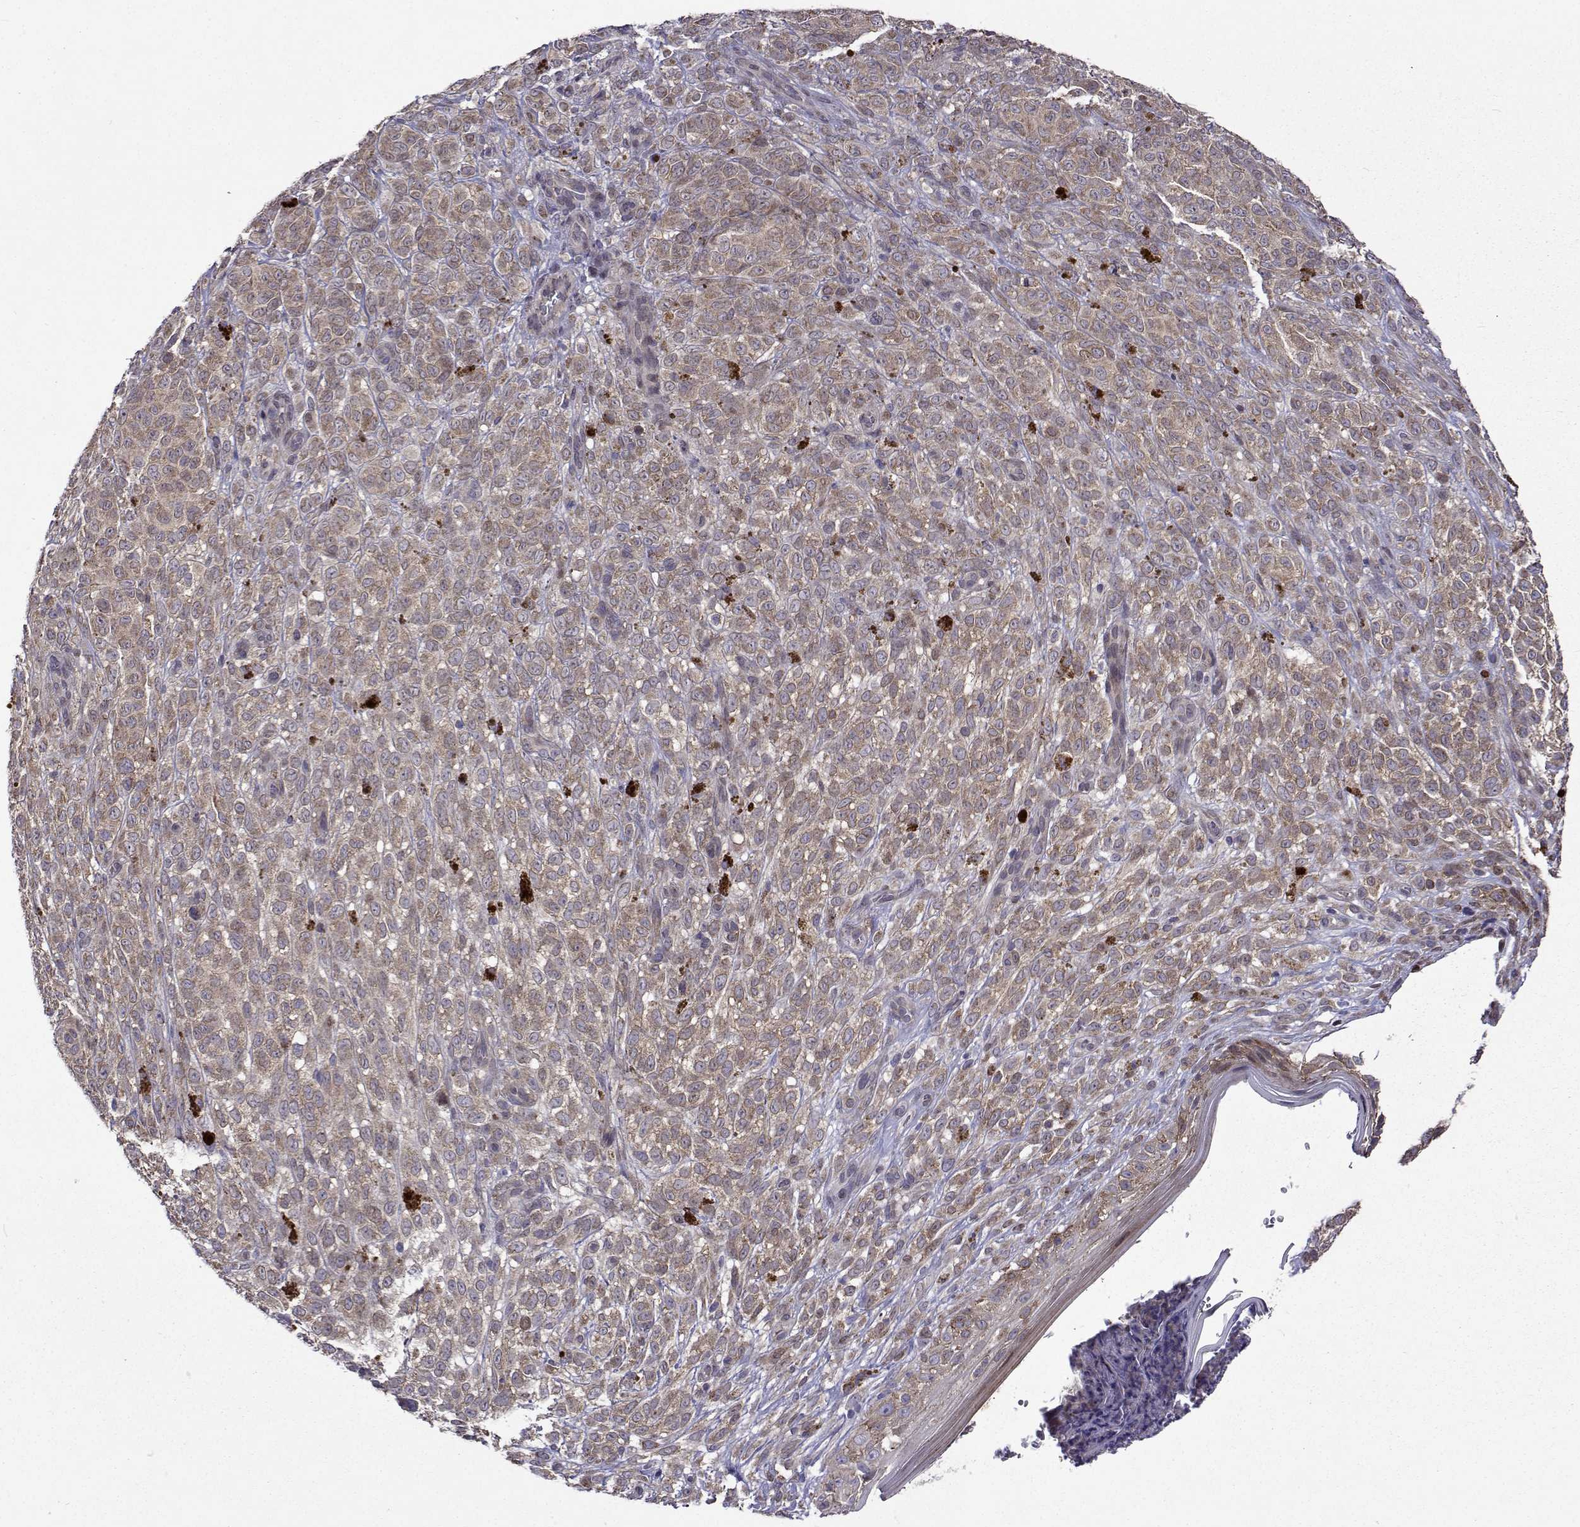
{"staining": {"intensity": "weak", "quantity": ">75%", "location": "cytoplasmic/membranous"}, "tissue": "melanoma", "cell_type": "Tumor cells", "image_type": "cancer", "snomed": [{"axis": "morphology", "description": "Malignant melanoma, NOS"}, {"axis": "topography", "description": "Skin"}], "caption": "A photomicrograph showing weak cytoplasmic/membranous expression in about >75% of tumor cells in melanoma, as visualized by brown immunohistochemical staining.", "gene": "TARBP2", "patient": {"sex": "female", "age": 86}}